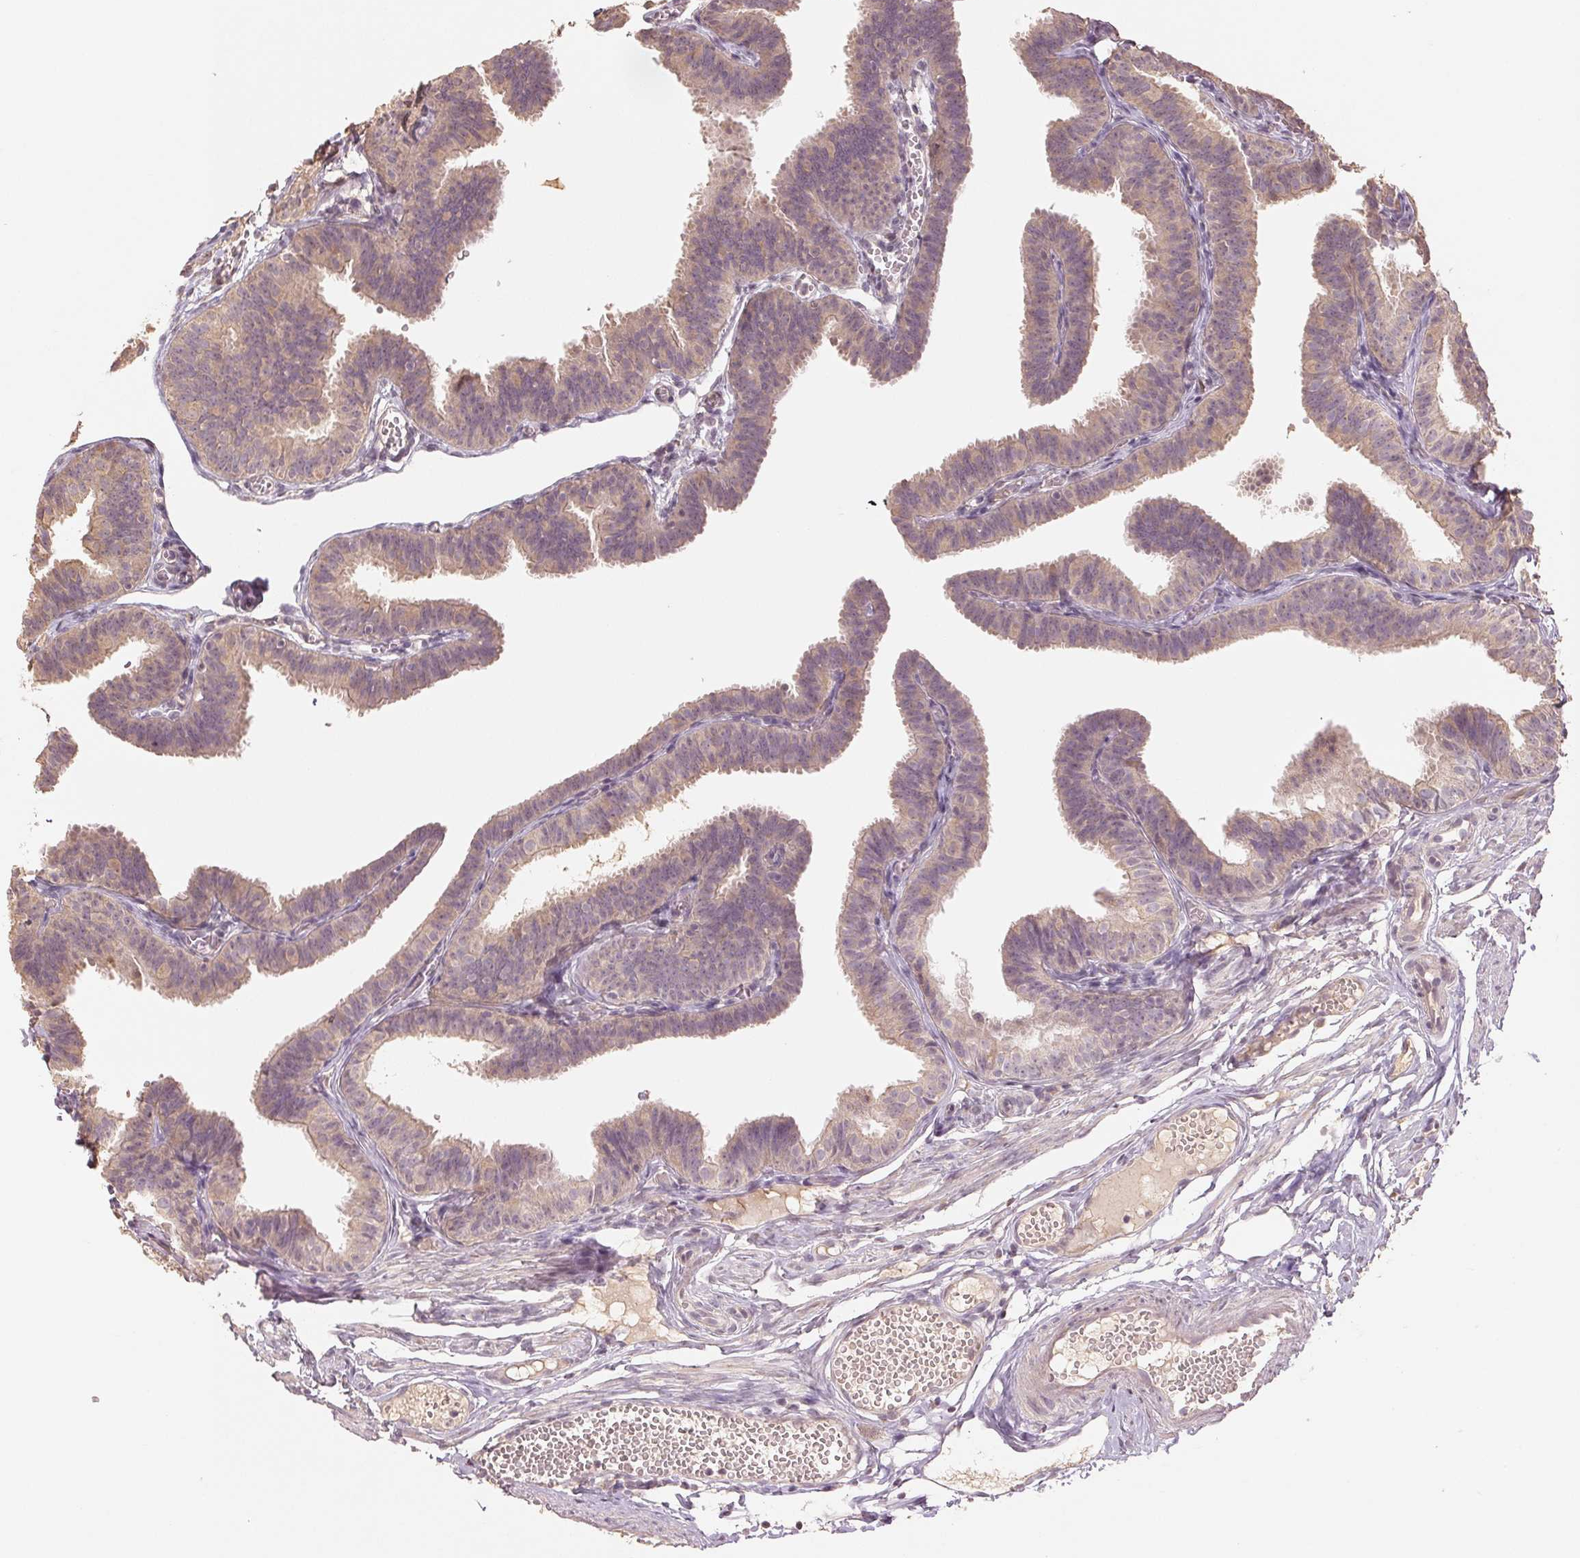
{"staining": {"intensity": "weak", "quantity": ">75%", "location": "cytoplasmic/membranous"}, "tissue": "fallopian tube", "cell_type": "Glandular cells", "image_type": "normal", "snomed": [{"axis": "morphology", "description": "Normal tissue, NOS"}, {"axis": "topography", "description": "Fallopian tube"}], "caption": "An immunohistochemistry (IHC) photomicrograph of benign tissue is shown. Protein staining in brown shows weak cytoplasmic/membranous positivity in fallopian tube within glandular cells. (Brightfield microscopy of DAB IHC at high magnification).", "gene": "COX14", "patient": {"sex": "female", "age": 25}}